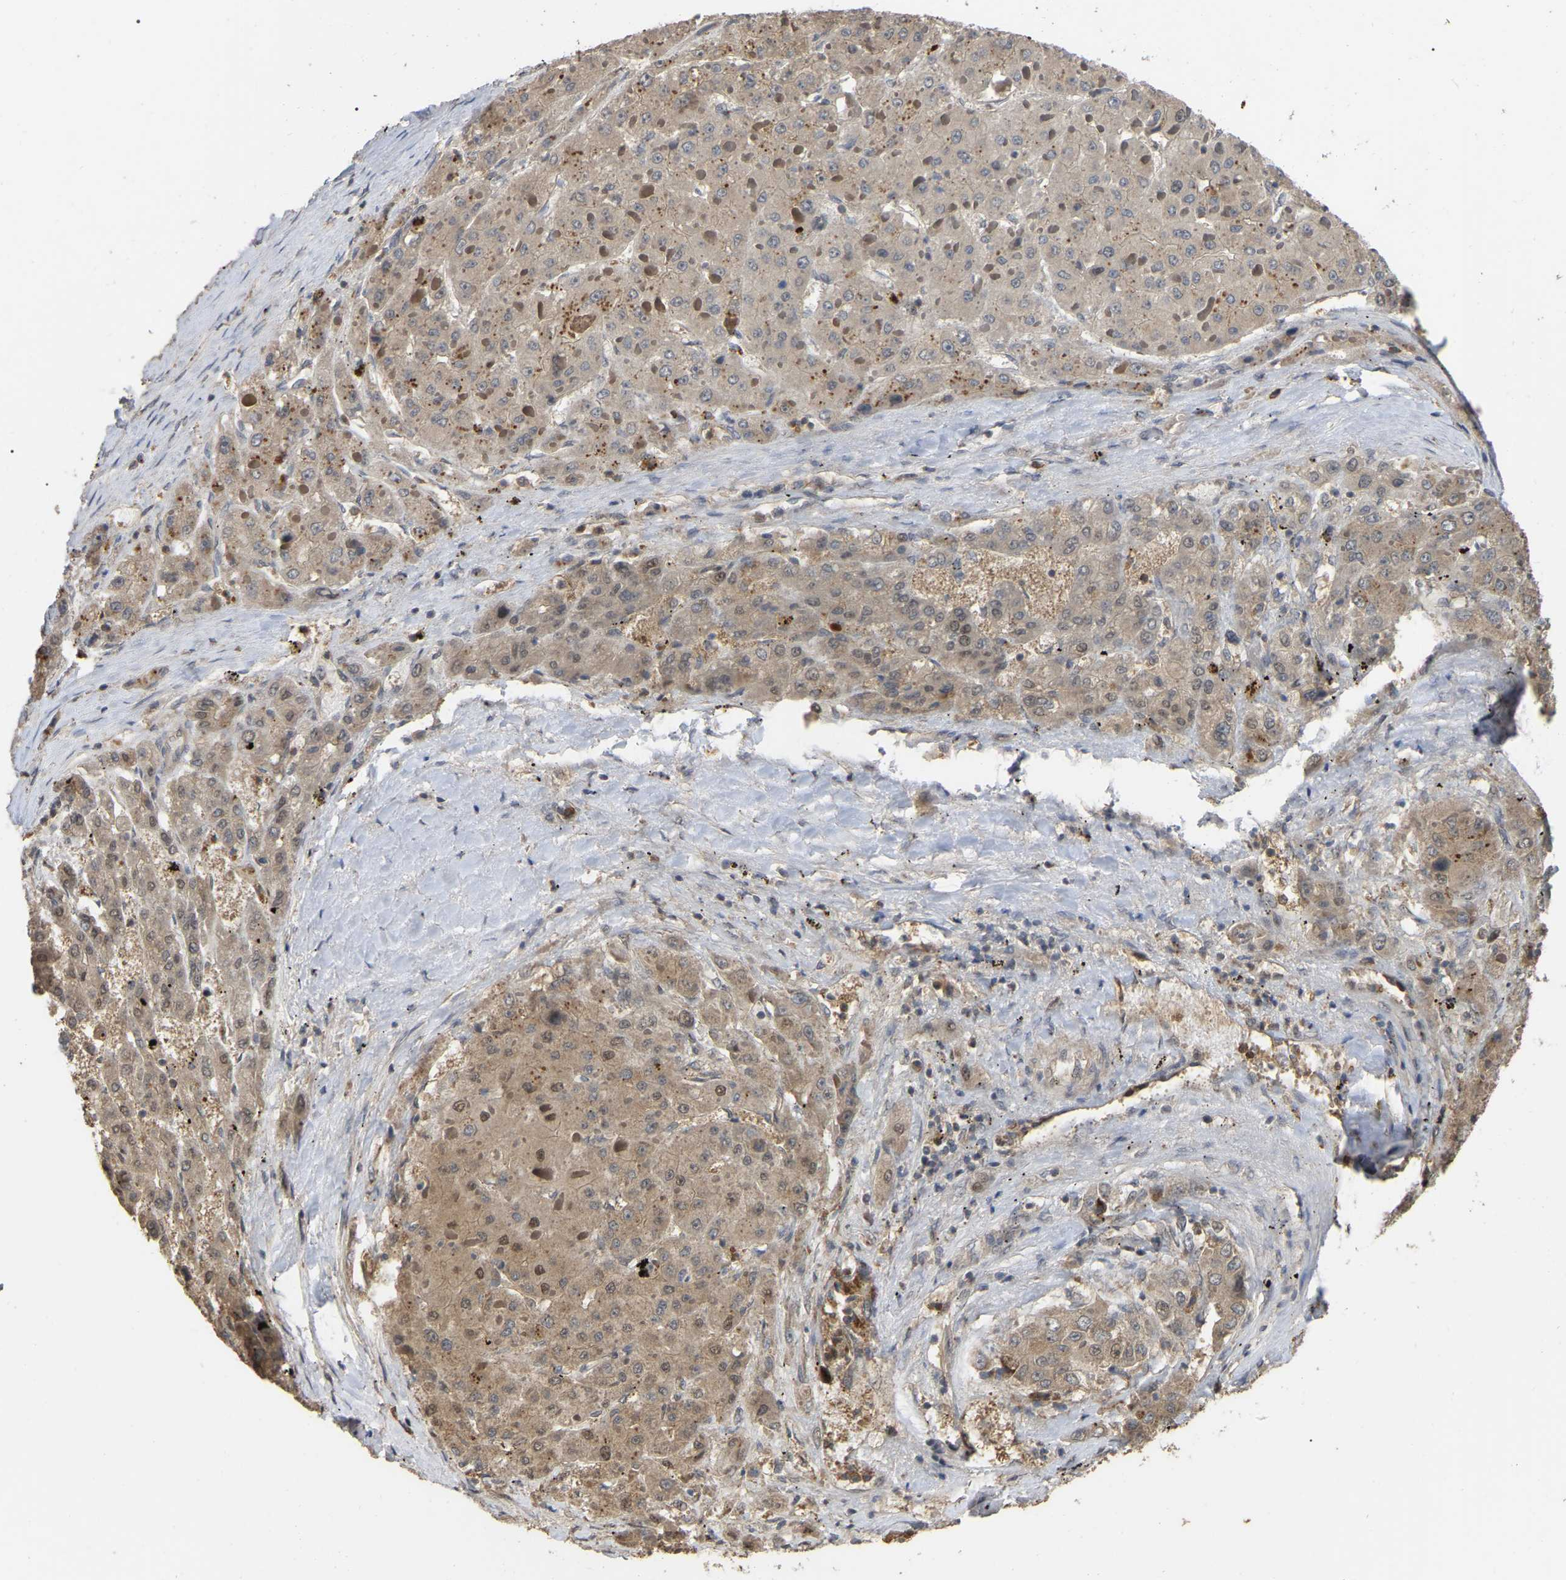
{"staining": {"intensity": "weak", "quantity": ">75%", "location": "cytoplasmic/membranous"}, "tissue": "liver cancer", "cell_type": "Tumor cells", "image_type": "cancer", "snomed": [{"axis": "morphology", "description": "Carcinoma, Hepatocellular, NOS"}, {"axis": "topography", "description": "Liver"}], "caption": "Weak cytoplasmic/membranous staining is appreciated in about >75% of tumor cells in liver cancer (hepatocellular carcinoma).", "gene": "FAM219A", "patient": {"sex": "female", "age": 73}}